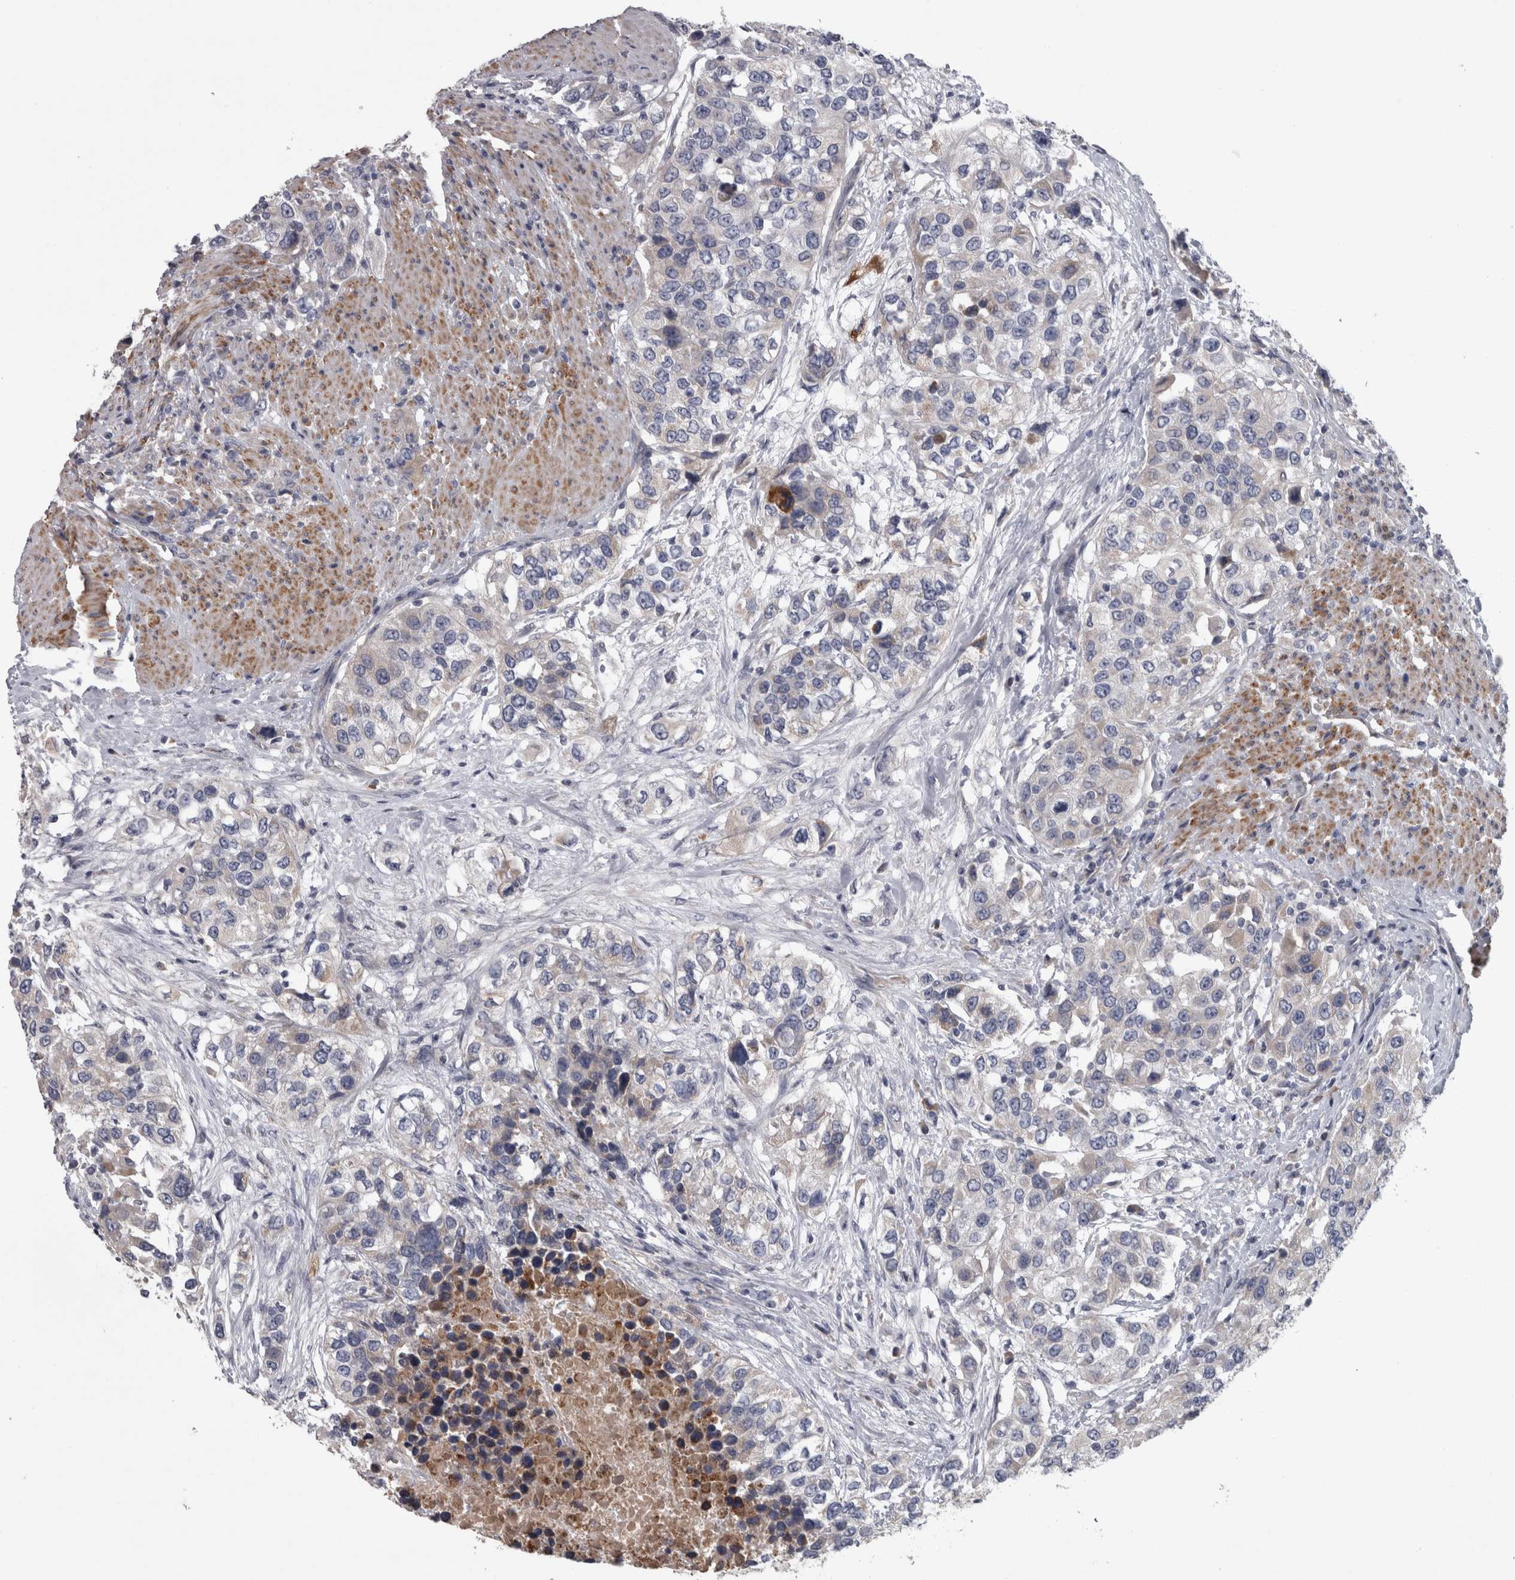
{"staining": {"intensity": "weak", "quantity": "25%-75%", "location": "cytoplasmic/membranous"}, "tissue": "urothelial cancer", "cell_type": "Tumor cells", "image_type": "cancer", "snomed": [{"axis": "morphology", "description": "Urothelial carcinoma, High grade"}, {"axis": "topography", "description": "Urinary bladder"}], "caption": "Approximately 25%-75% of tumor cells in human urothelial carcinoma (high-grade) show weak cytoplasmic/membranous protein positivity as visualized by brown immunohistochemical staining.", "gene": "DBT", "patient": {"sex": "female", "age": 80}}